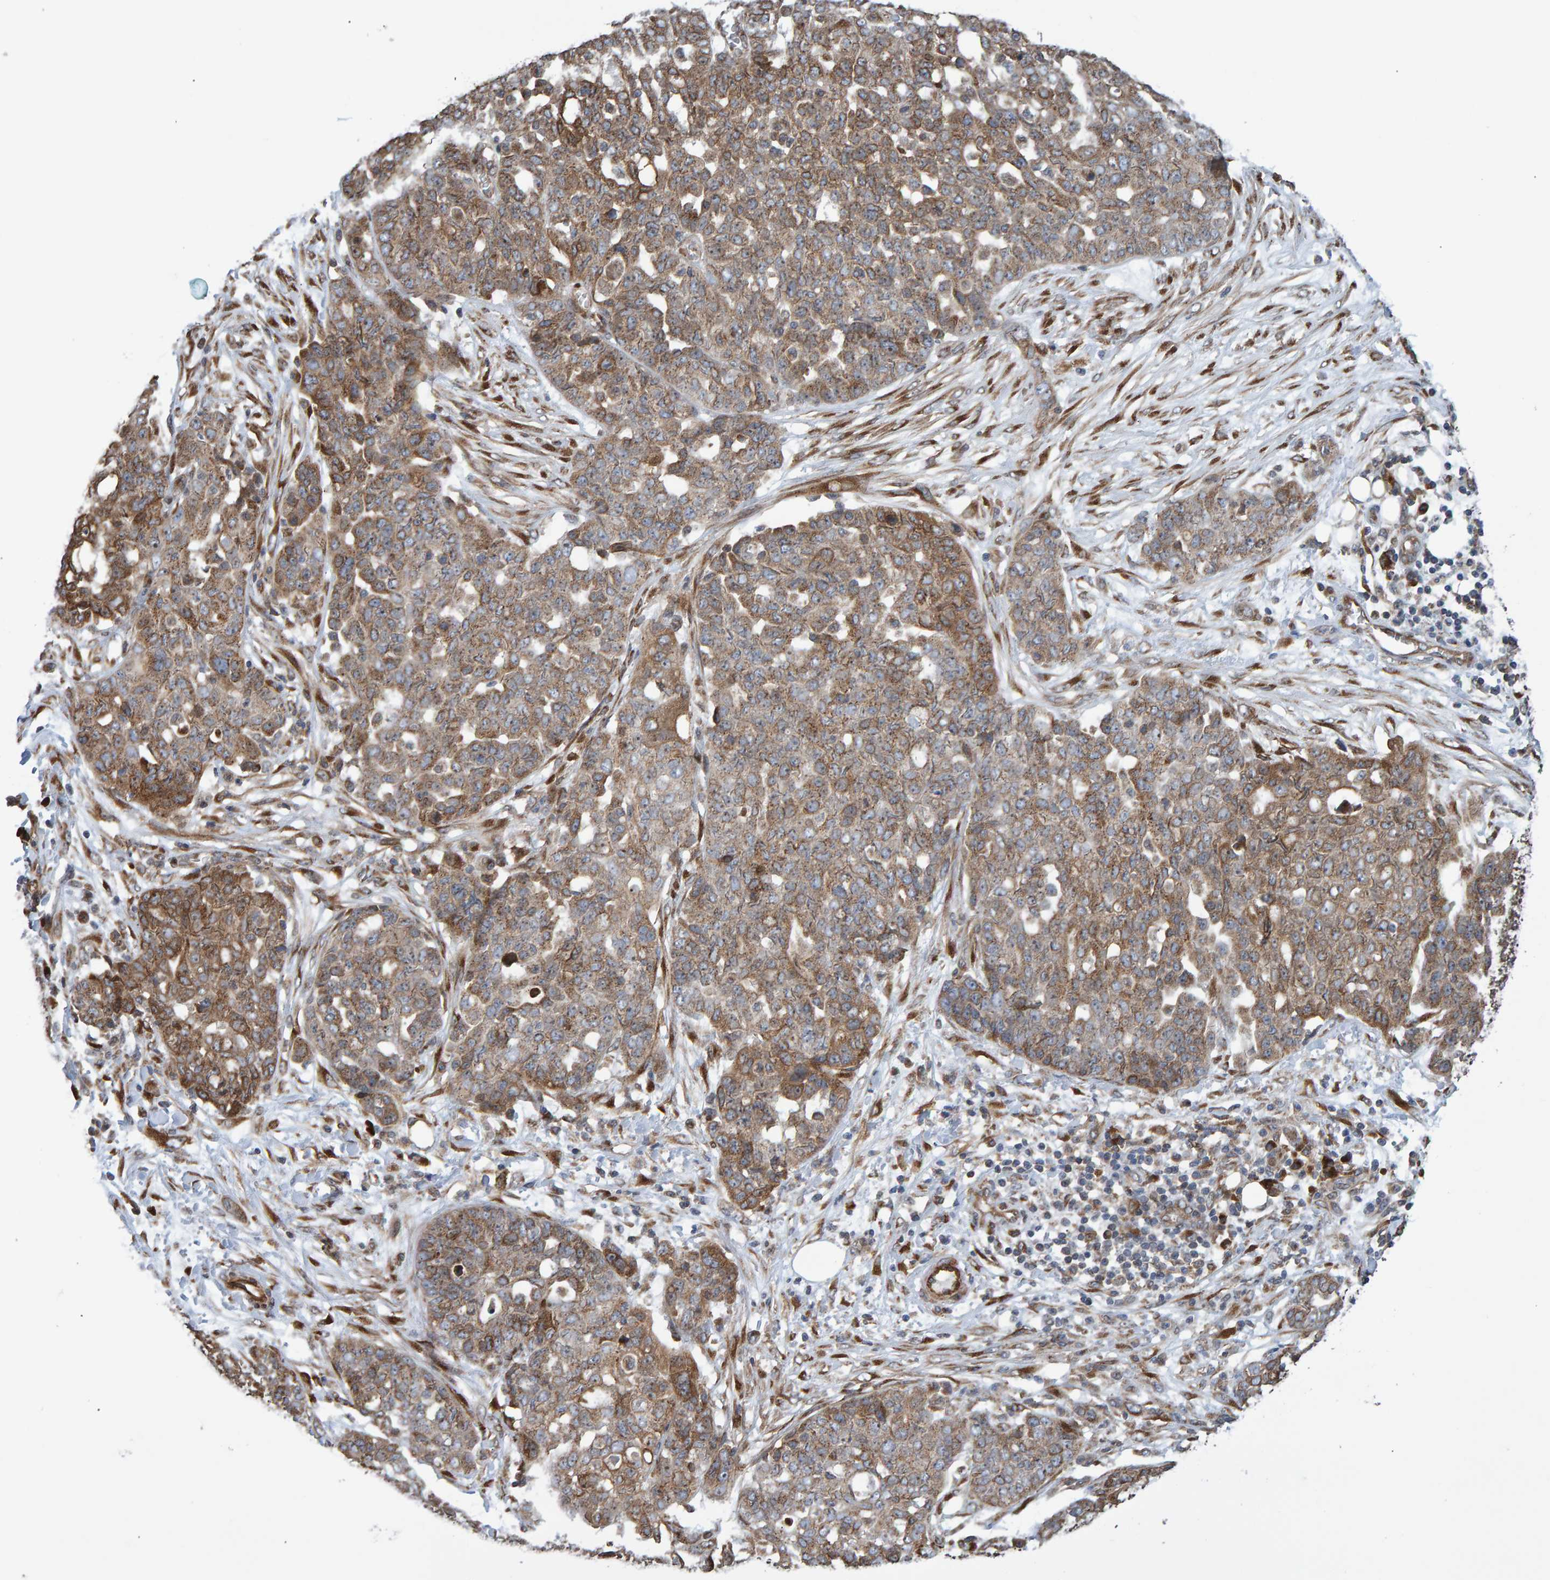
{"staining": {"intensity": "moderate", "quantity": ">75%", "location": "cytoplasmic/membranous"}, "tissue": "ovarian cancer", "cell_type": "Tumor cells", "image_type": "cancer", "snomed": [{"axis": "morphology", "description": "Cystadenocarcinoma, serous, NOS"}, {"axis": "topography", "description": "Soft tissue"}, {"axis": "topography", "description": "Ovary"}], "caption": "Moderate cytoplasmic/membranous protein expression is identified in about >75% of tumor cells in ovarian cancer (serous cystadenocarcinoma).", "gene": "FAM117A", "patient": {"sex": "female", "age": 57}}